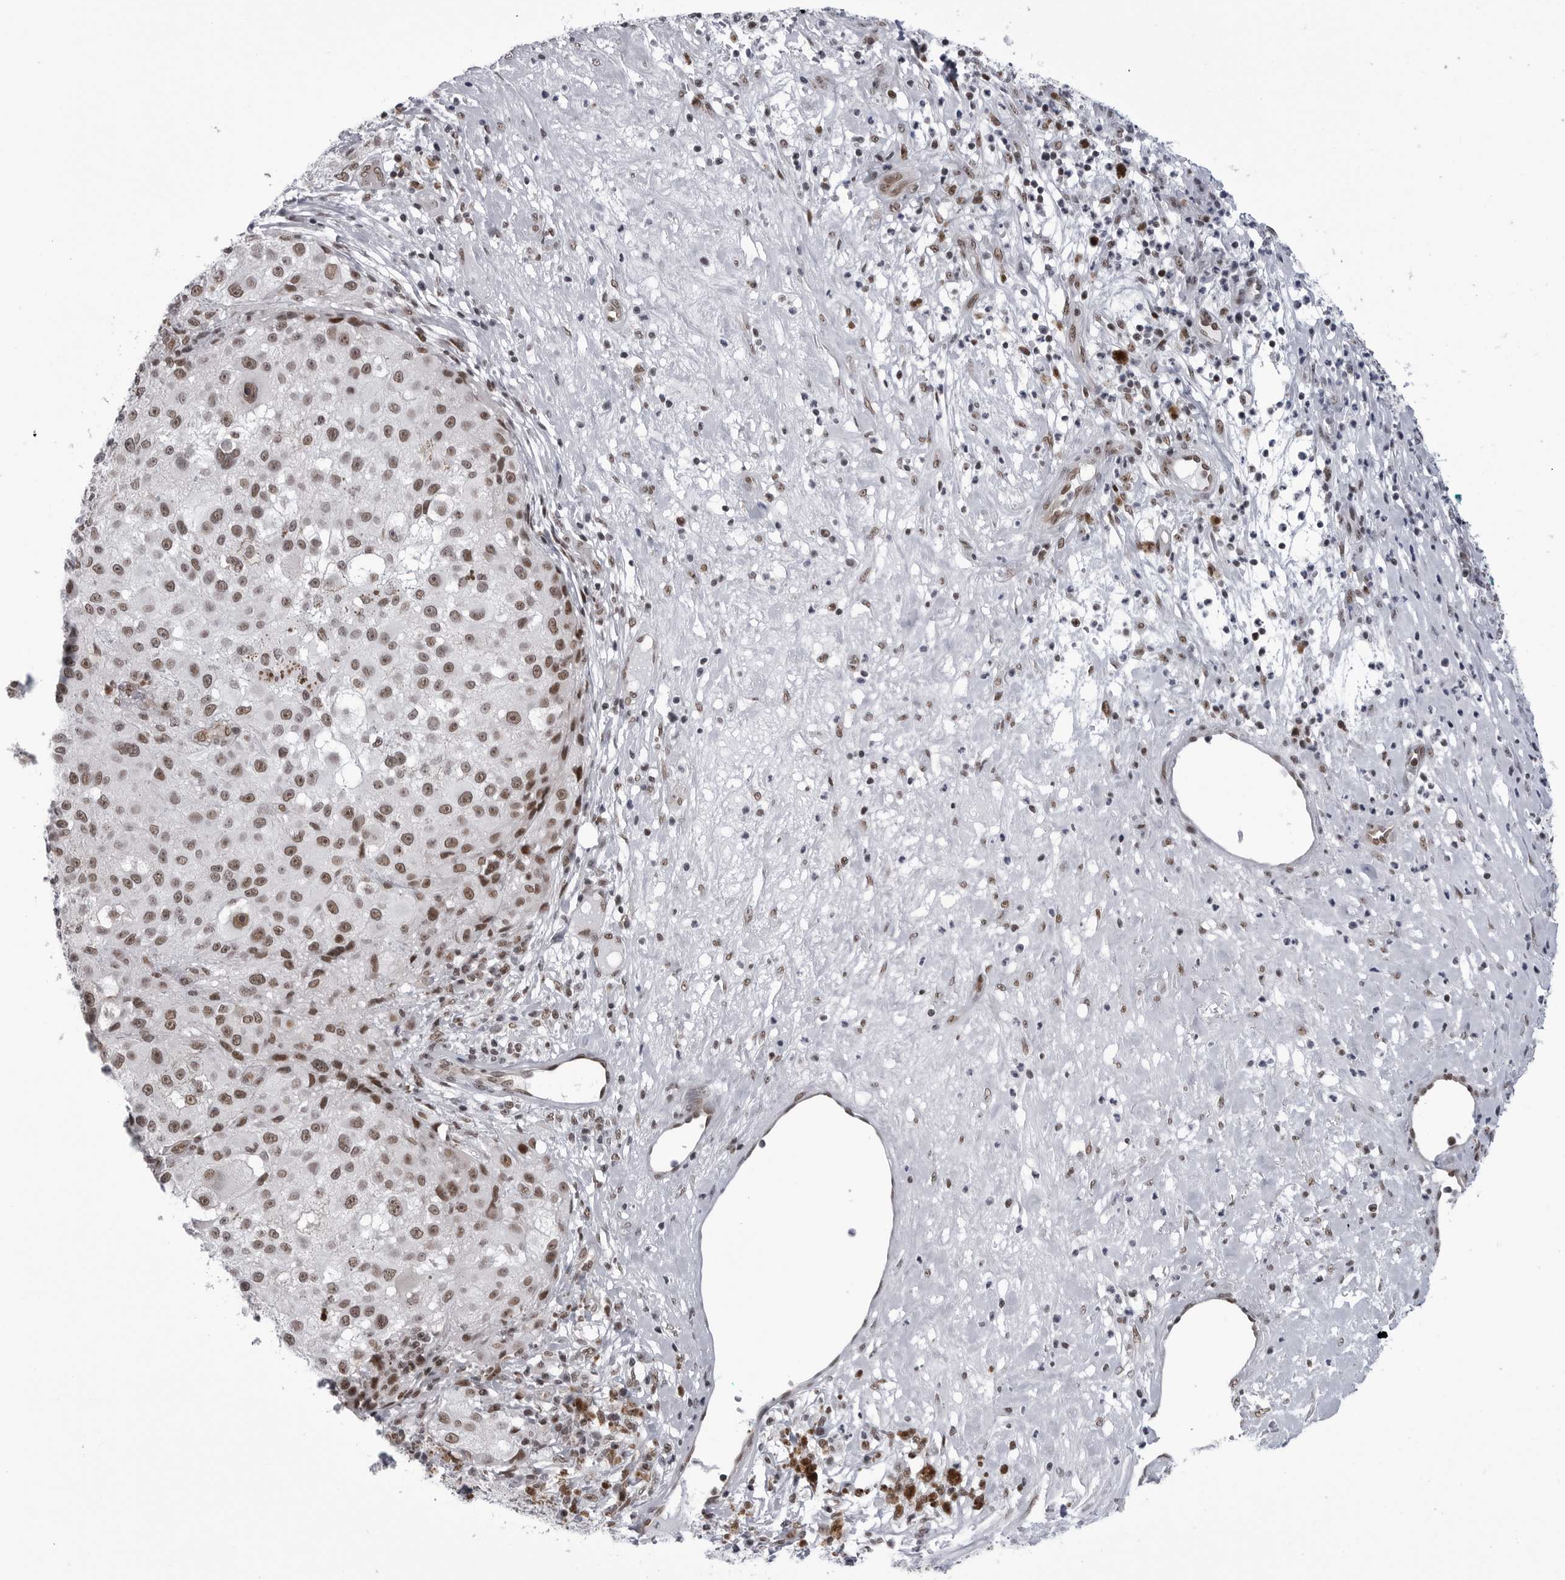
{"staining": {"intensity": "moderate", "quantity": ">75%", "location": "nuclear"}, "tissue": "melanoma", "cell_type": "Tumor cells", "image_type": "cancer", "snomed": [{"axis": "morphology", "description": "Necrosis, NOS"}, {"axis": "morphology", "description": "Malignant melanoma, NOS"}, {"axis": "topography", "description": "Skin"}], "caption": "Melanoma tissue exhibits moderate nuclear positivity in approximately >75% of tumor cells, visualized by immunohistochemistry.", "gene": "RNF26", "patient": {"sex": "female", "age": 87}}